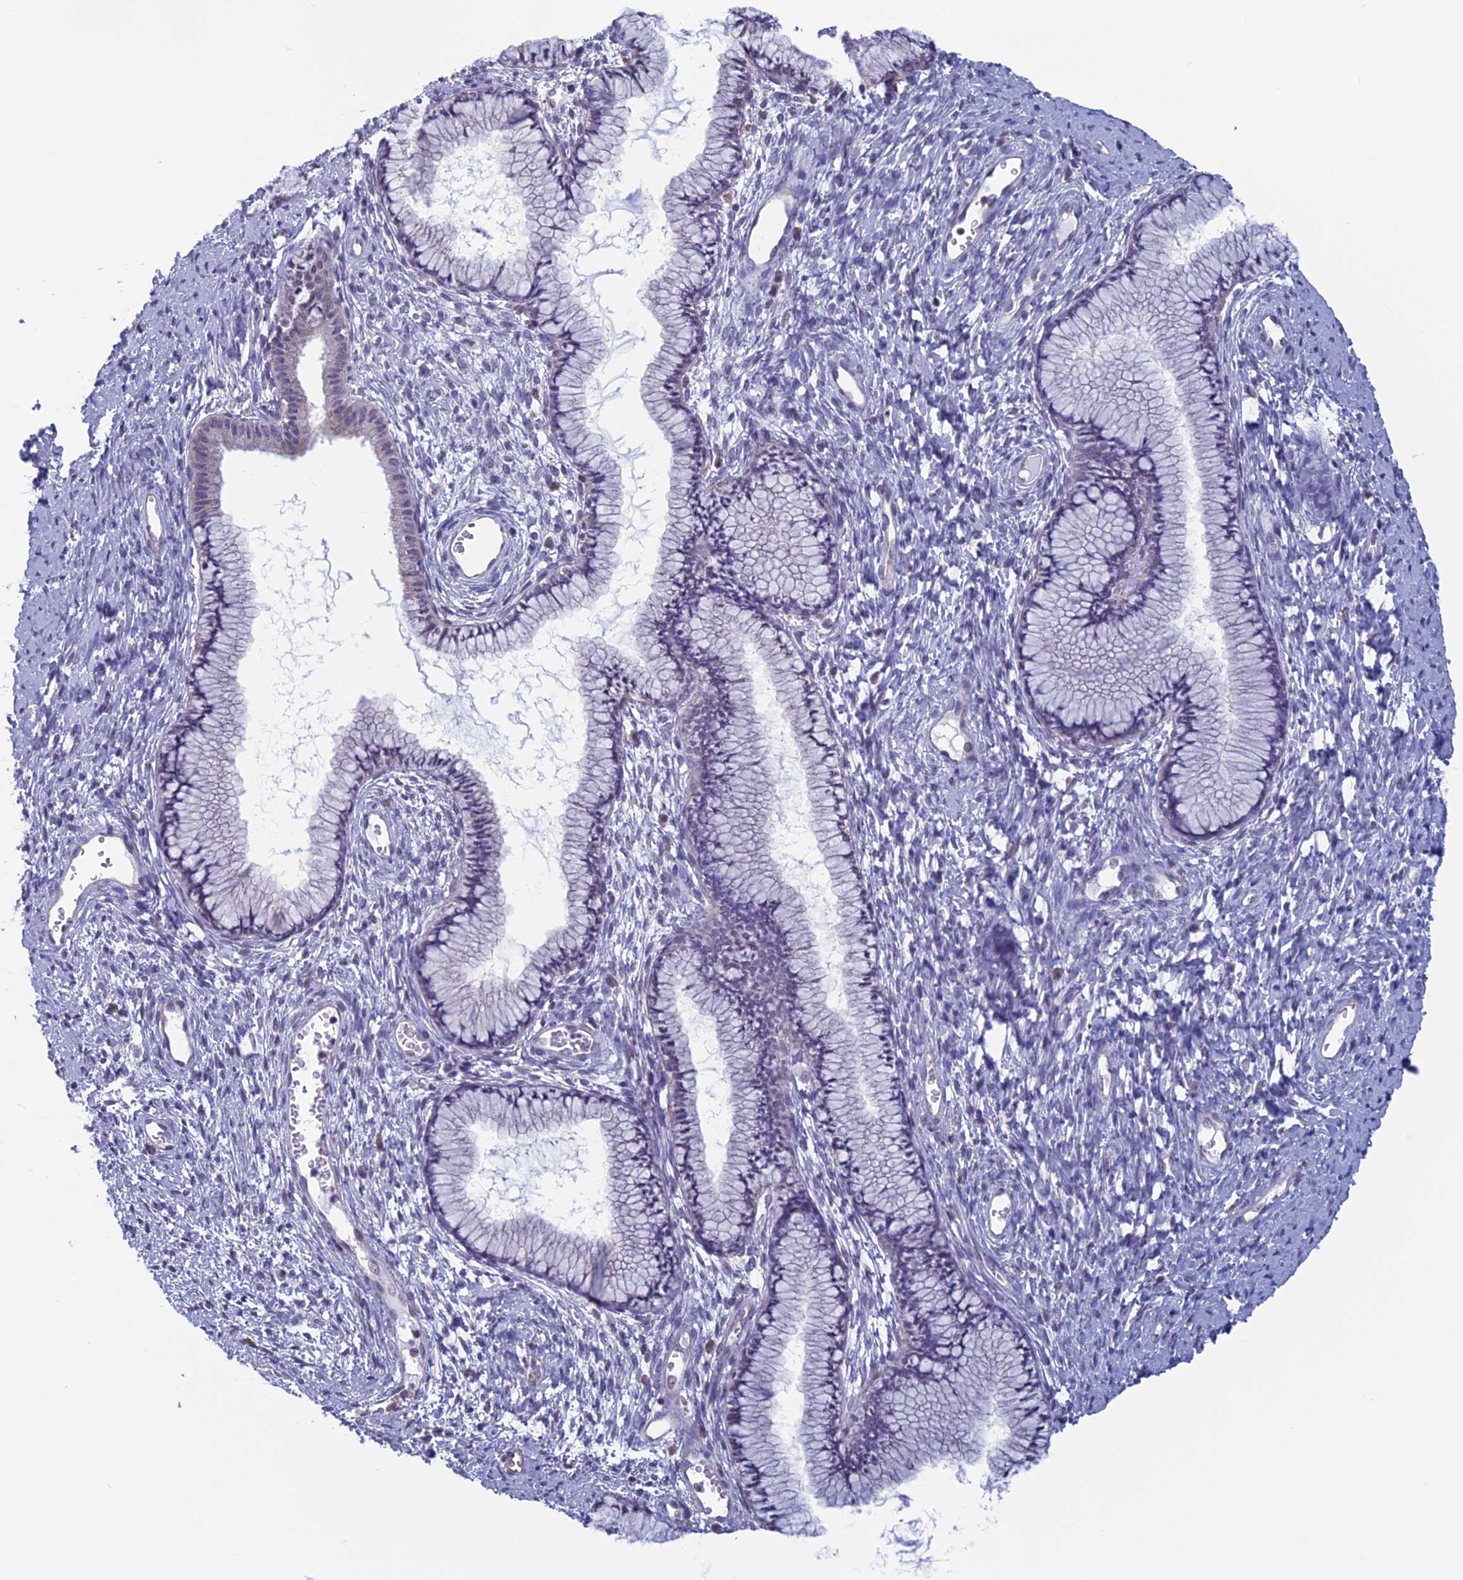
{"staining": {"intensity": "negative", "quantity": "none", "location": "none"}, "tissue": "cervix", "cell_type": "Glandular cells", "image_type": "normal", "snomed": [{"axis": "morphology", "description": "Normal tissue, NOS"}, {"axis": "topography", "description": "Cervix"}], "caption": "Micrograph shows no significant protein staining in glandular cells of benign cervix. (DAB (3,3'-diaminobenzidine) immunohistochemistry (IHC) with hematoxylin counter stain).", "gene": "SLC1A6", "patient": {"sex": "female", "age": 42}}